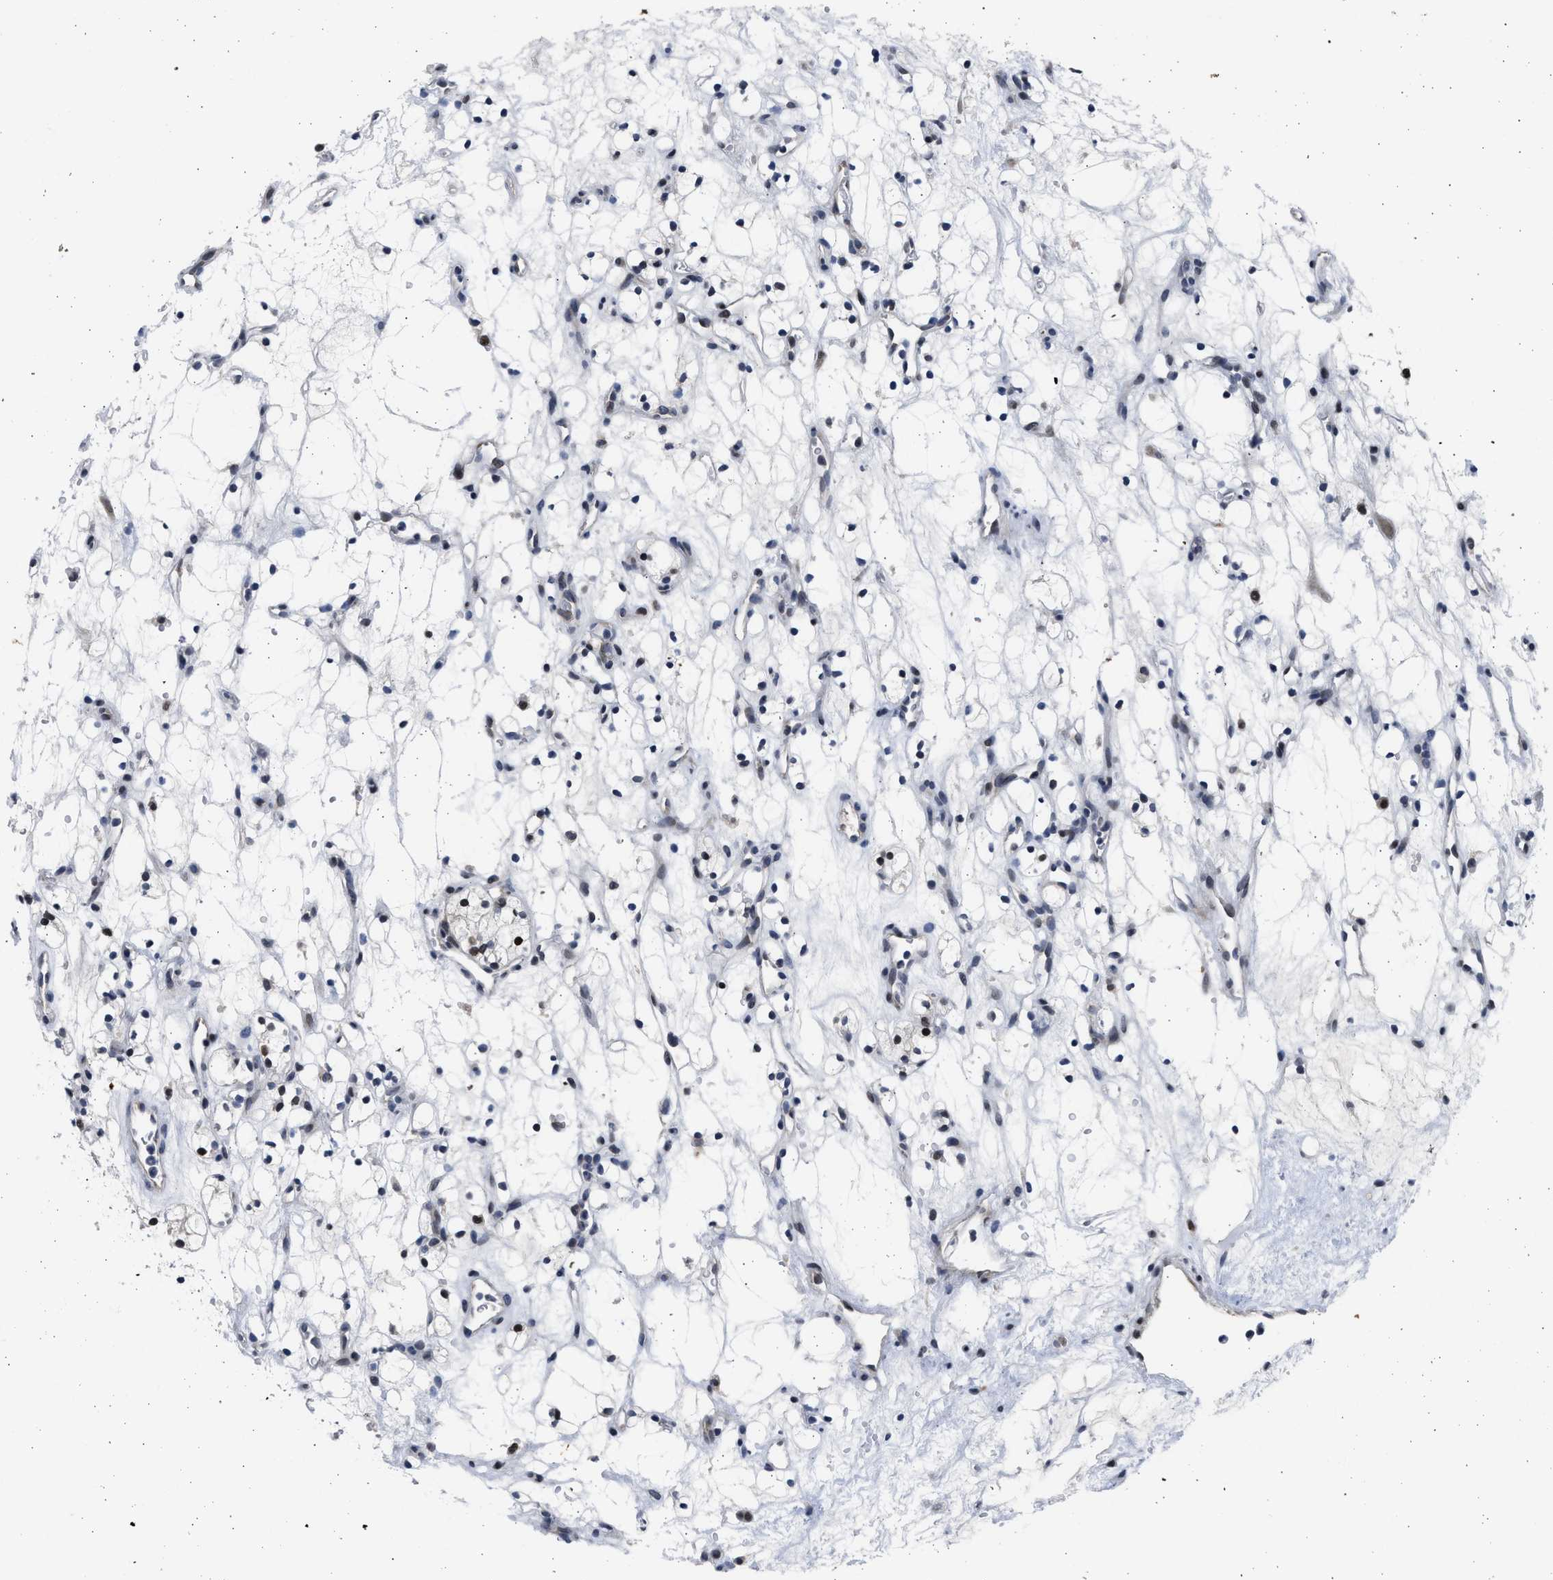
{"staining": {"intensity": "moderate", "quantity": "<25%", "location": "nuclear"}, "tissue": "renal cancer", "cell_type": "Tumor cells", "image_type": "cancer", "snomed": [{"axis": "morphology", "description": "Adenocarcinoma, NOS"}, {"axis": "topography", "description": "Kidney"}], "caption": "Brown immunohistochemical staining in renal adenocarcinoma demonstrates moderate nuclear staining in about <25% of tumor cells.", "gene": "HMGN3", "patient": {"sex": "female", "age": 60}}